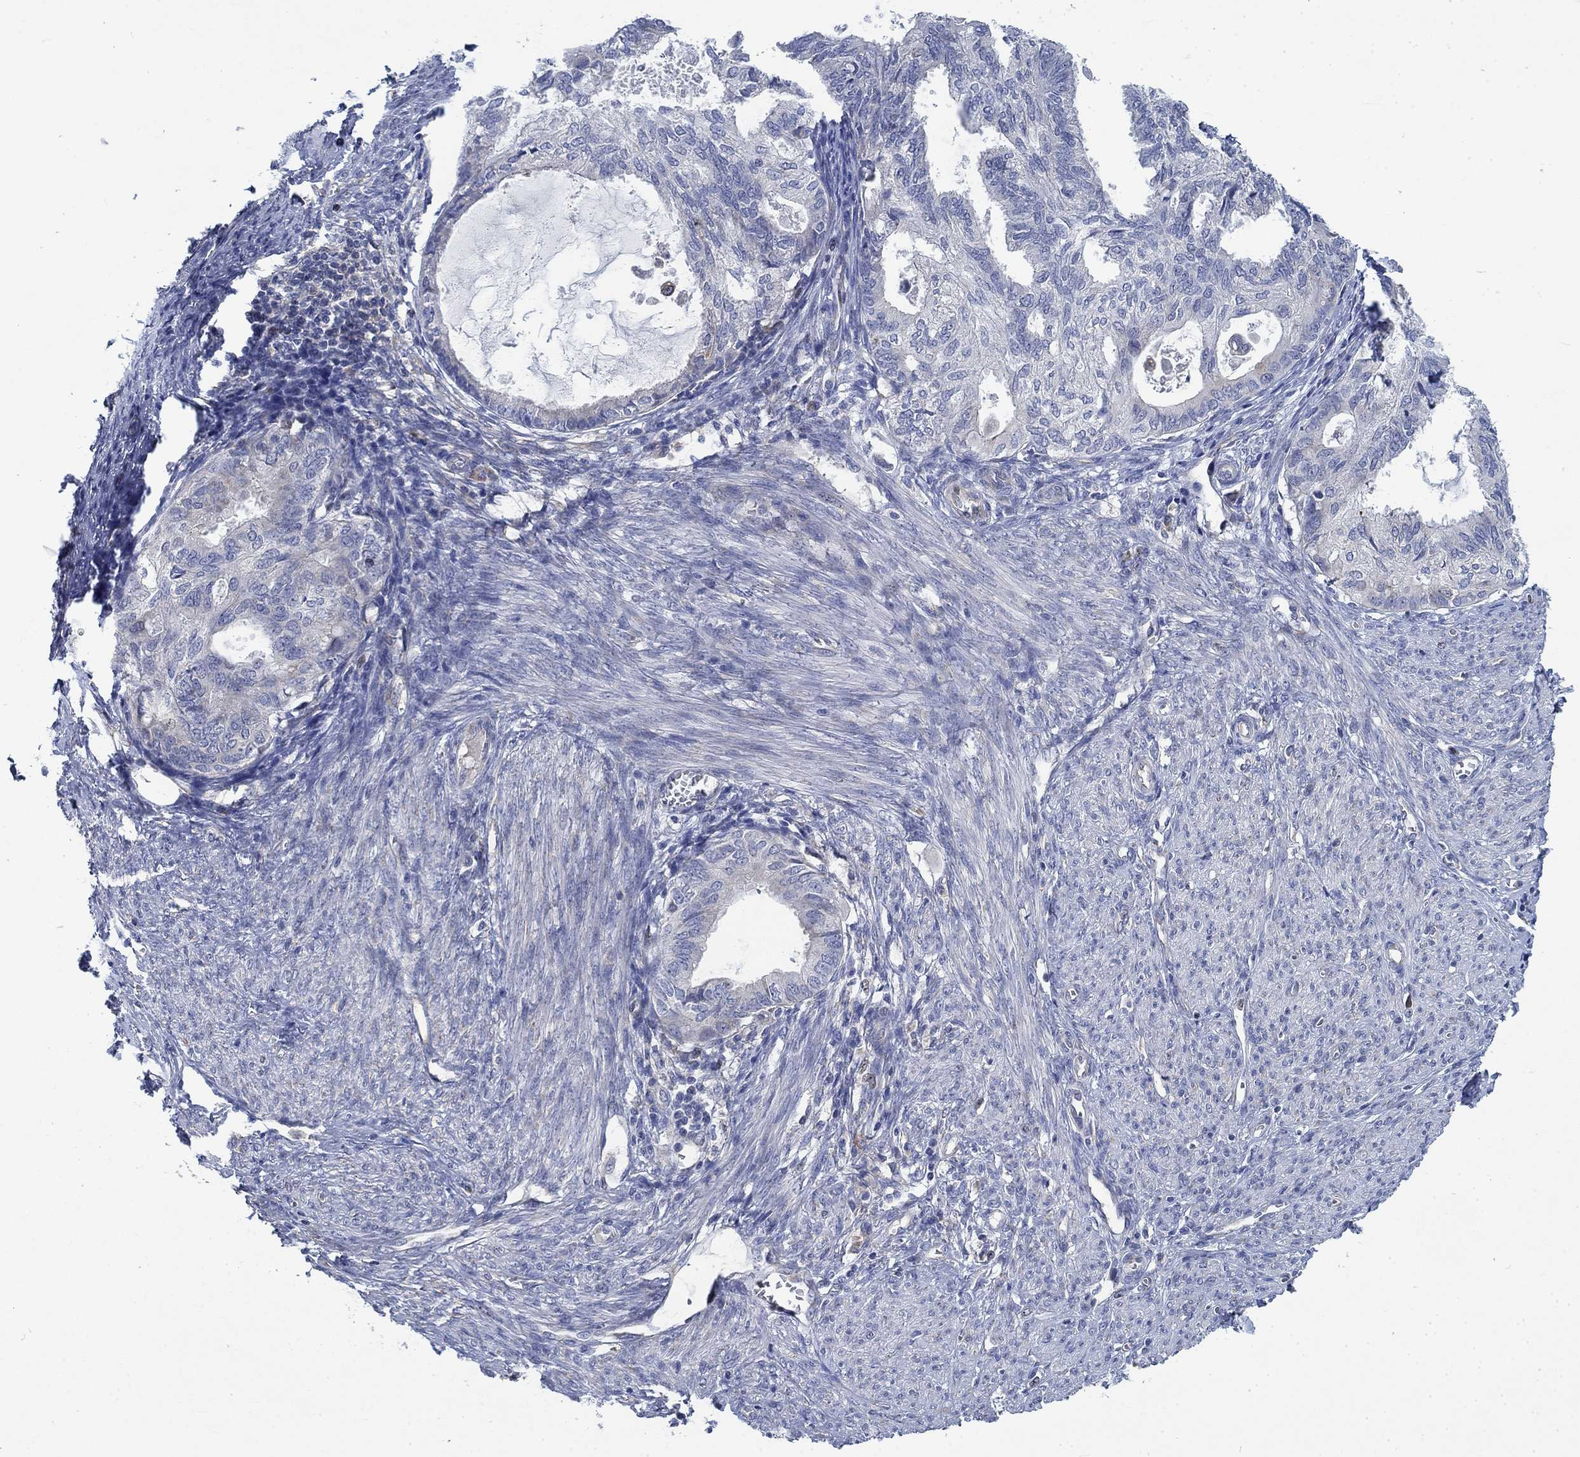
{"staining": {"intensity": "negative", "quantity": "none", "location": "none"}, "tissue": "endometrial cancer", "cell_type": "Tumor cells", "image_type": "cancer", "snomed": [{"axis": "morphology", "description": "Adenocarcinoma, NOS"}, {"axis": "topography", "description": "Endometrium"}], "caption": "Immunohistochemistry (IHC) histopathology image of neoplastic tissue: human endometrial cancer (adenocarcinoma) stained with DAB (3,3'-diaminobenzidine) displays no significant protein staining in tumor cells.", "gene": "MMP24", "patient": {"sex": "female", "age": 86}}